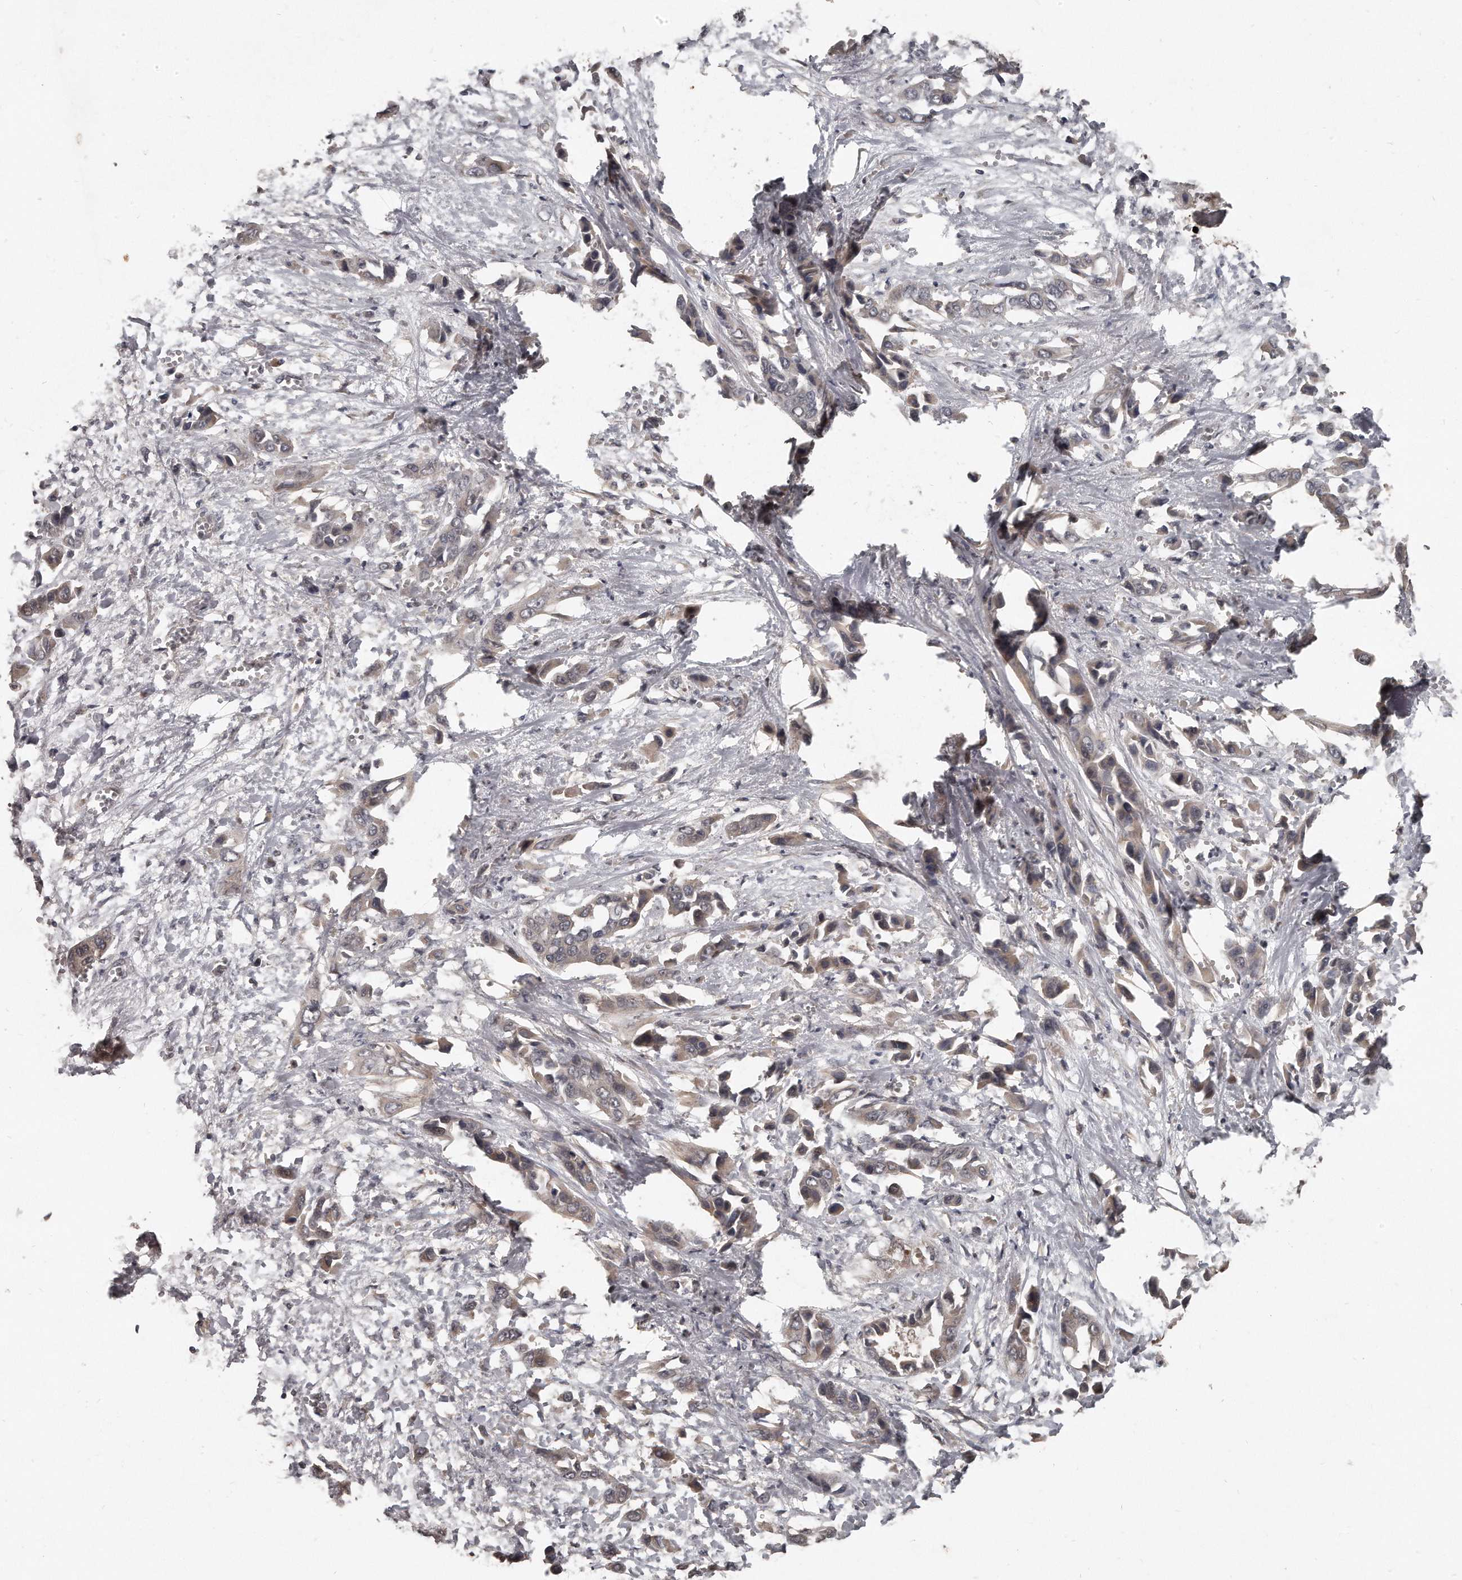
{"staining": {"intensity": "weak", "quantity": "25%-75%", "location": "cytoplasmic/membranous"}, "tissue": "liver cancer", "cell_type": "Tumor cells", "image_type": "cancer", "snomed": [{"axis": "morphology", "description": "Cholangiocarcinoma"}, {"axis": "topography", "description": "Liver"}], "caption": "Liver cancer (cholangiocarcinoma) was stained to show a protein in brown. There is low levels of weak cytoplasmic/membranous expression in approximately 25%-75% of tumor cells. The protein is stained brown, and the nuclei are stained in blue (DAB IHC with brightfield microscopy, high magnification).", "gene": "GRB10", "patient": {"sex": "female", "age": 52}}